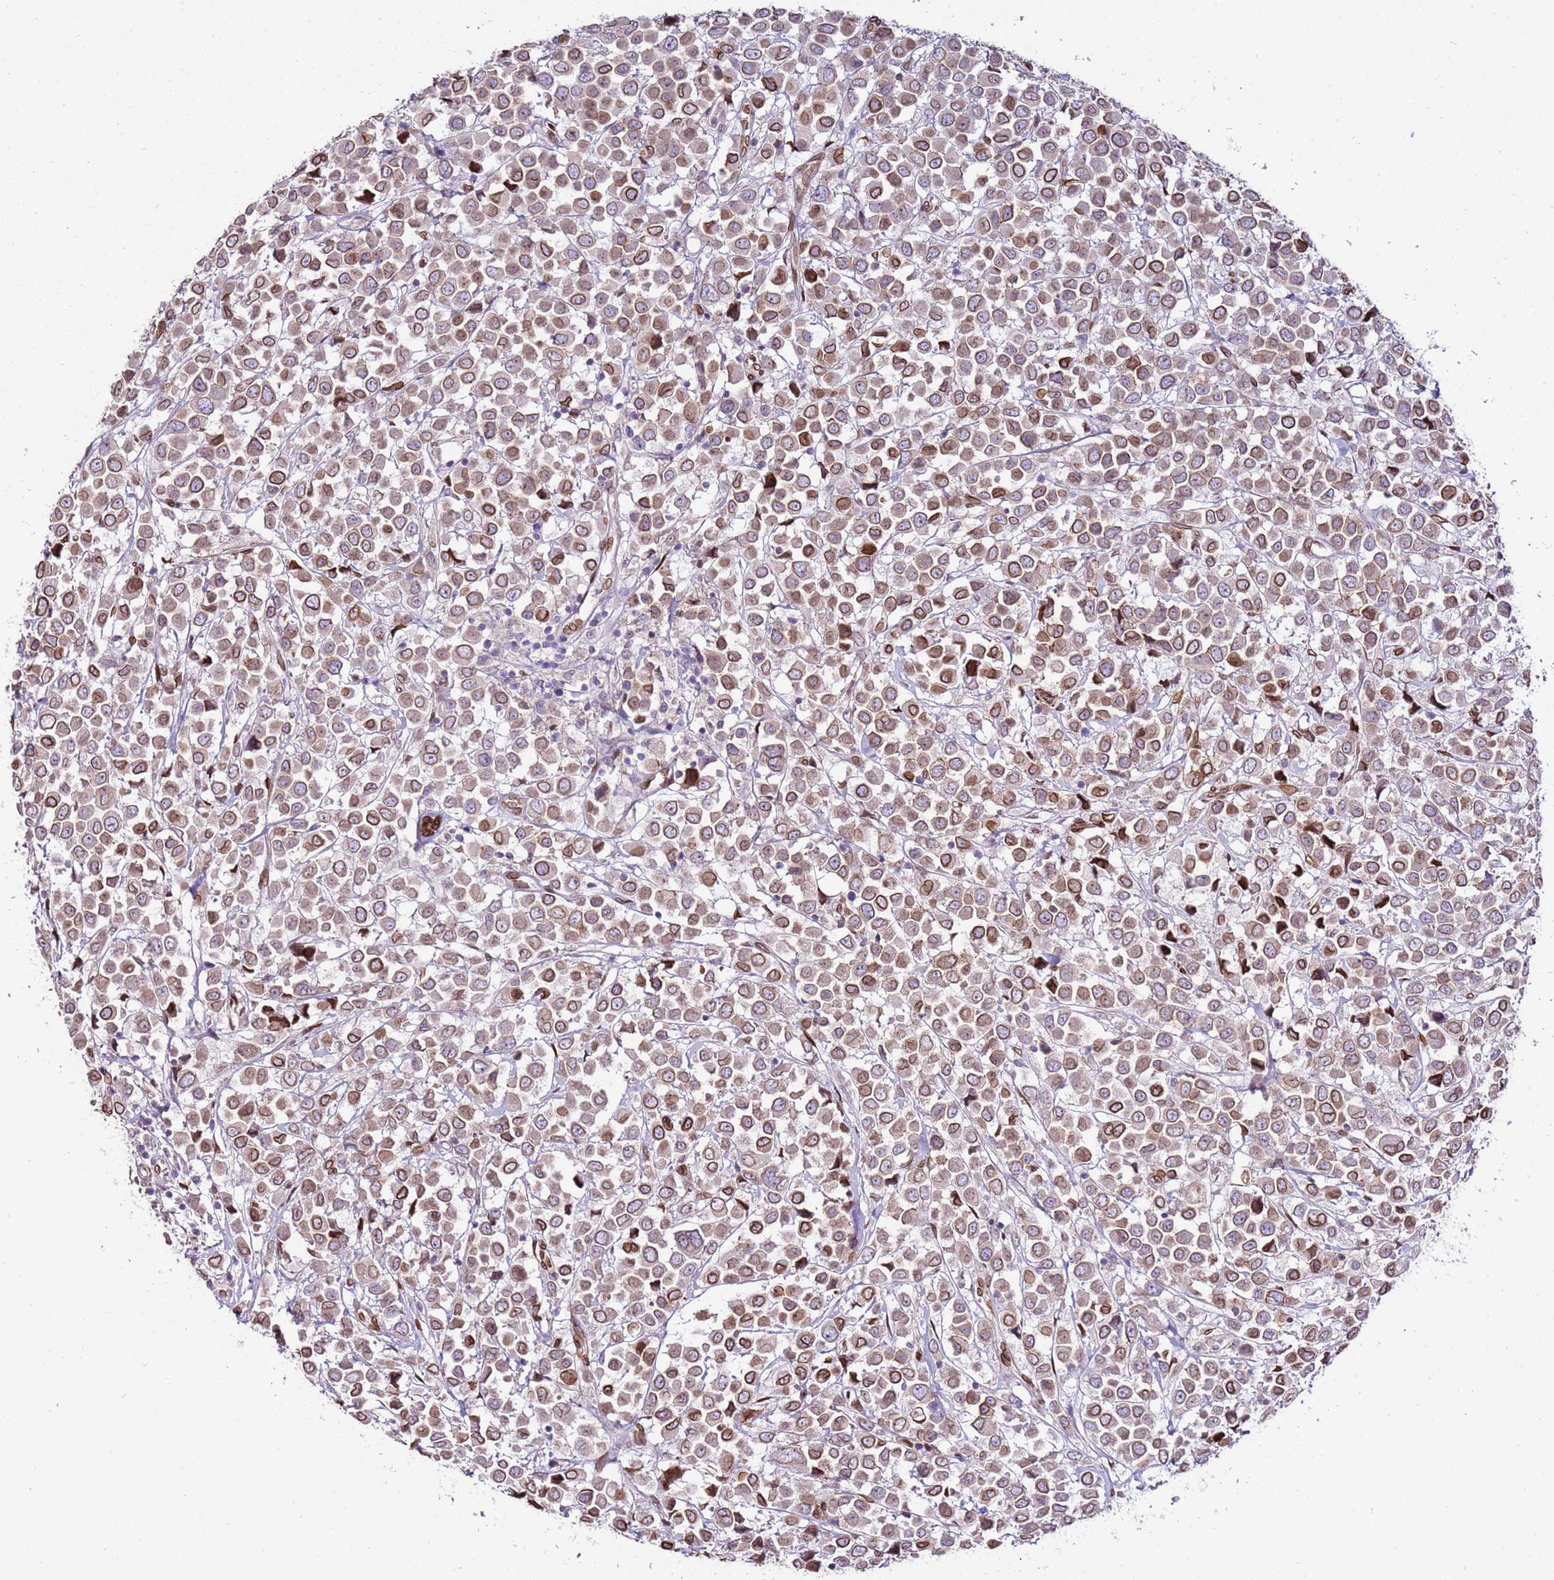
{"staining": {"intensity": "moderate", "quantity": ">75%", "location": "cytoplasmic/membranous,nuclear"}, "tissue": "breast cancer", "cell_type": "Tumor cells", "image_type": "cancer", "snomed": [{"axis": "morphology", "description": "Duct carcinoma"}, {"axis": "topography", "description": "Breast"}], "caption": "Tumor cells reveal medium levels of moderate cytoplasmic/membranous and nuclear staining in approximately >75% of cells in human breast cancer (intraductal carcinoma).", "gene": "TMEM47", "patient": {"sex": "female", "age": 61}}